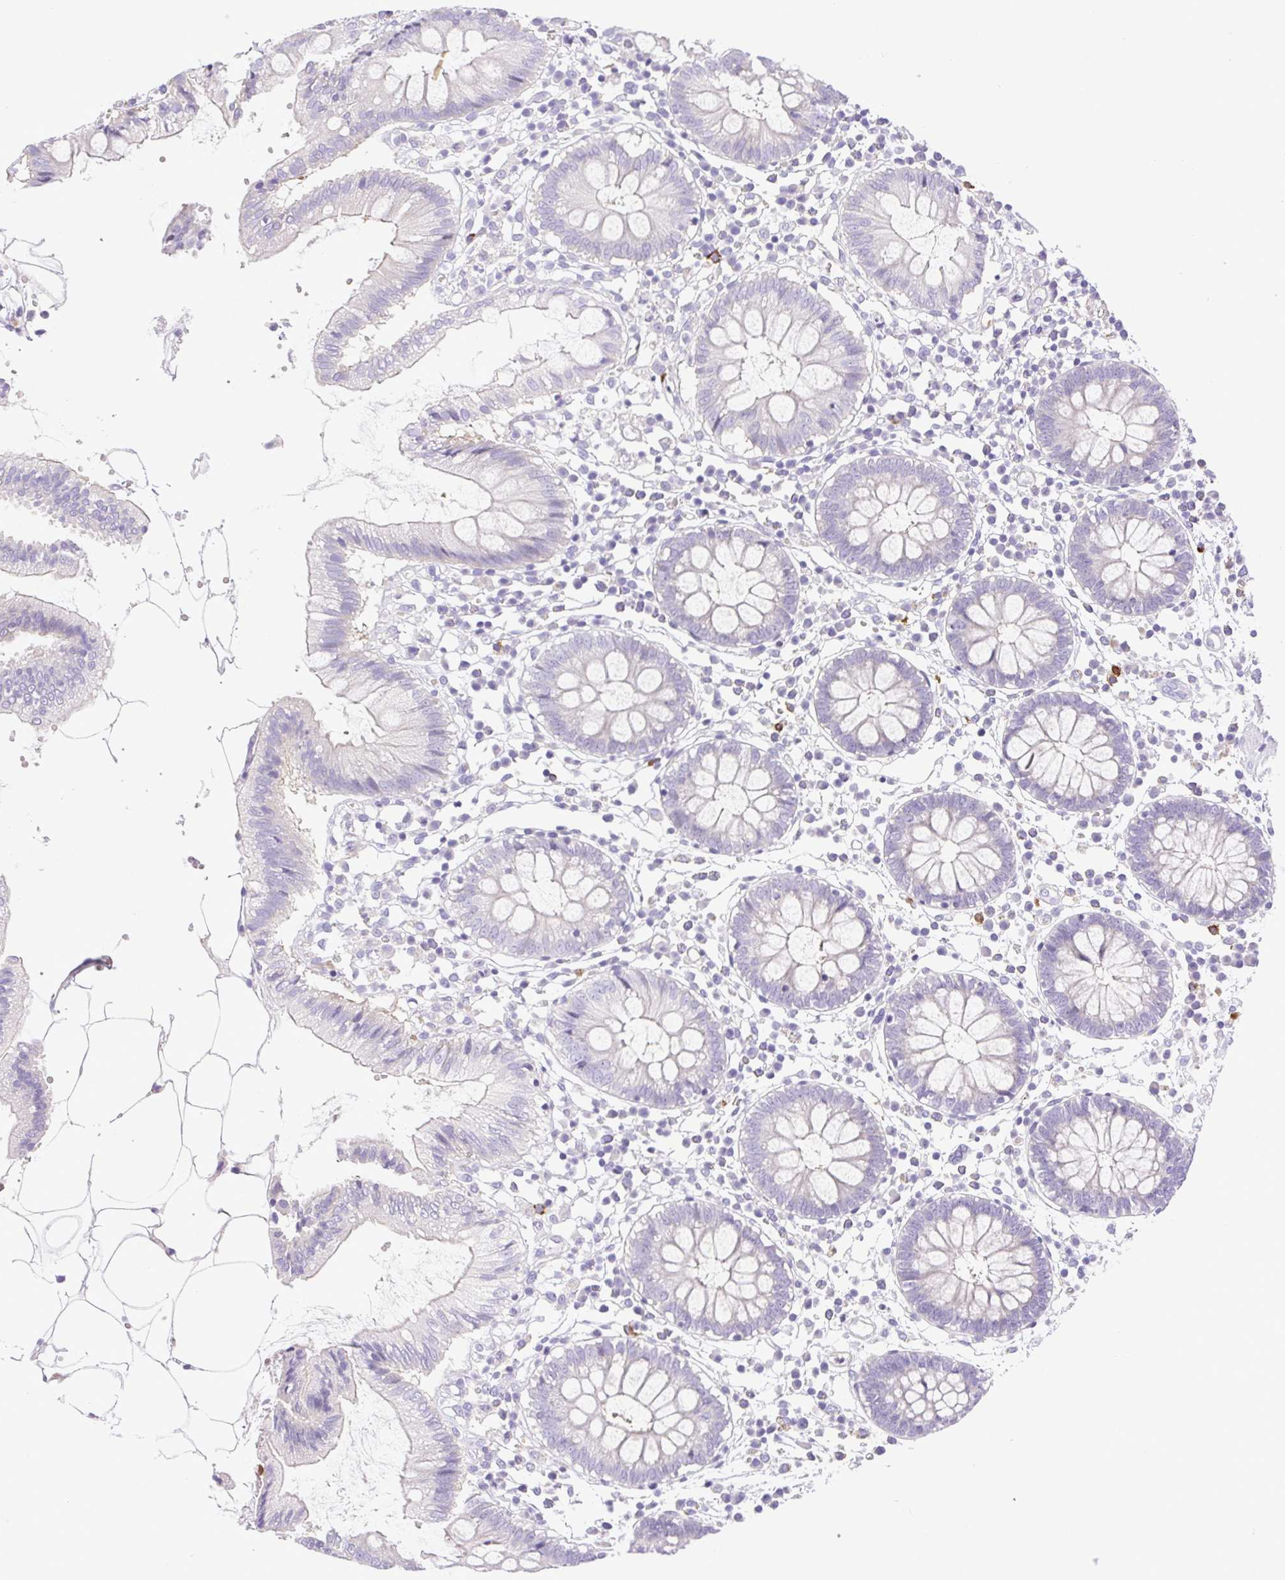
{"staining": {"intensity": "negative", "quantity": "none", "location": "none"}, "tissue": "colon", "cell_type": "Endothelial cells", "image_type": "normal", "snomed": [{"axis": "morphology", "description": "Normal tissue, NOS"}, {"axis": "morphology", "description": "Adenocarcinoma, NOS"}, {"axis": "topography", "description": "Colon"}], "caption": "Immunohistochemistry micrograph of benign colon: human colon stained with DAB (3,3'-diaminobenzidine) exhibits no significant protein positivity in endothelial cells. (Stains: DAB IHC with hematoxylin counter stain, Microscopy: brightfield microscopy at high magnification).", "gene": "FAM177B", "patient": {"sex": "male", "age": 83}}